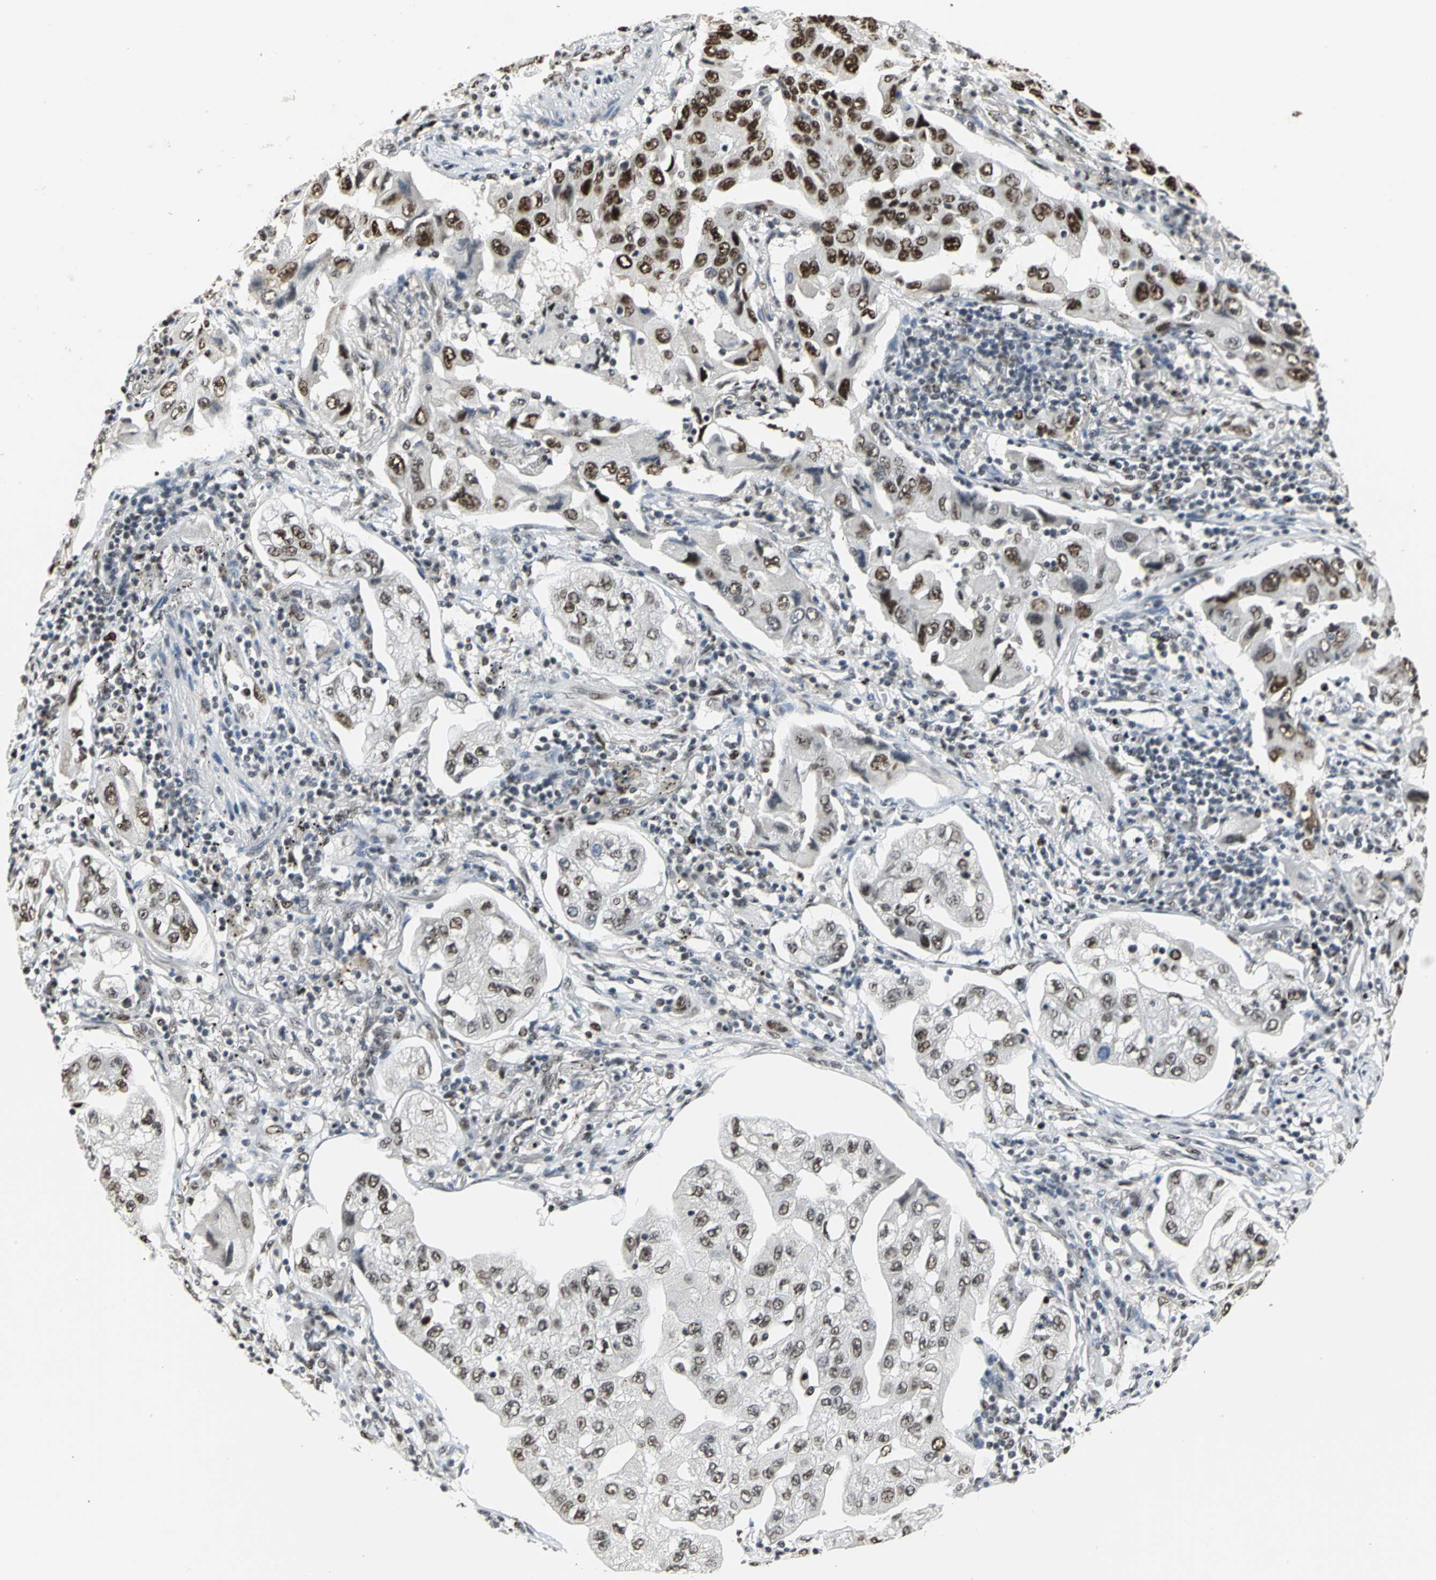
{"staining": {"intensity": "strong", "quantity": ">75%", "location": "nuclear"}, "tissue": "lung cancer", "cell_type": "Tumor cells", "image_type": "cancer", "snomed": [{"axis": "morphology", "description": "Adenocarcinoma, NOS"}, {"axis": "topography", "description": "Lung"}], "caption": "A brown stain highlights strong nuclear staining of a protein in adenocarcinoma (lung) tumor cells.", "gene": "CCDC88C", "patient": {"sex": "female", "age": 65}}